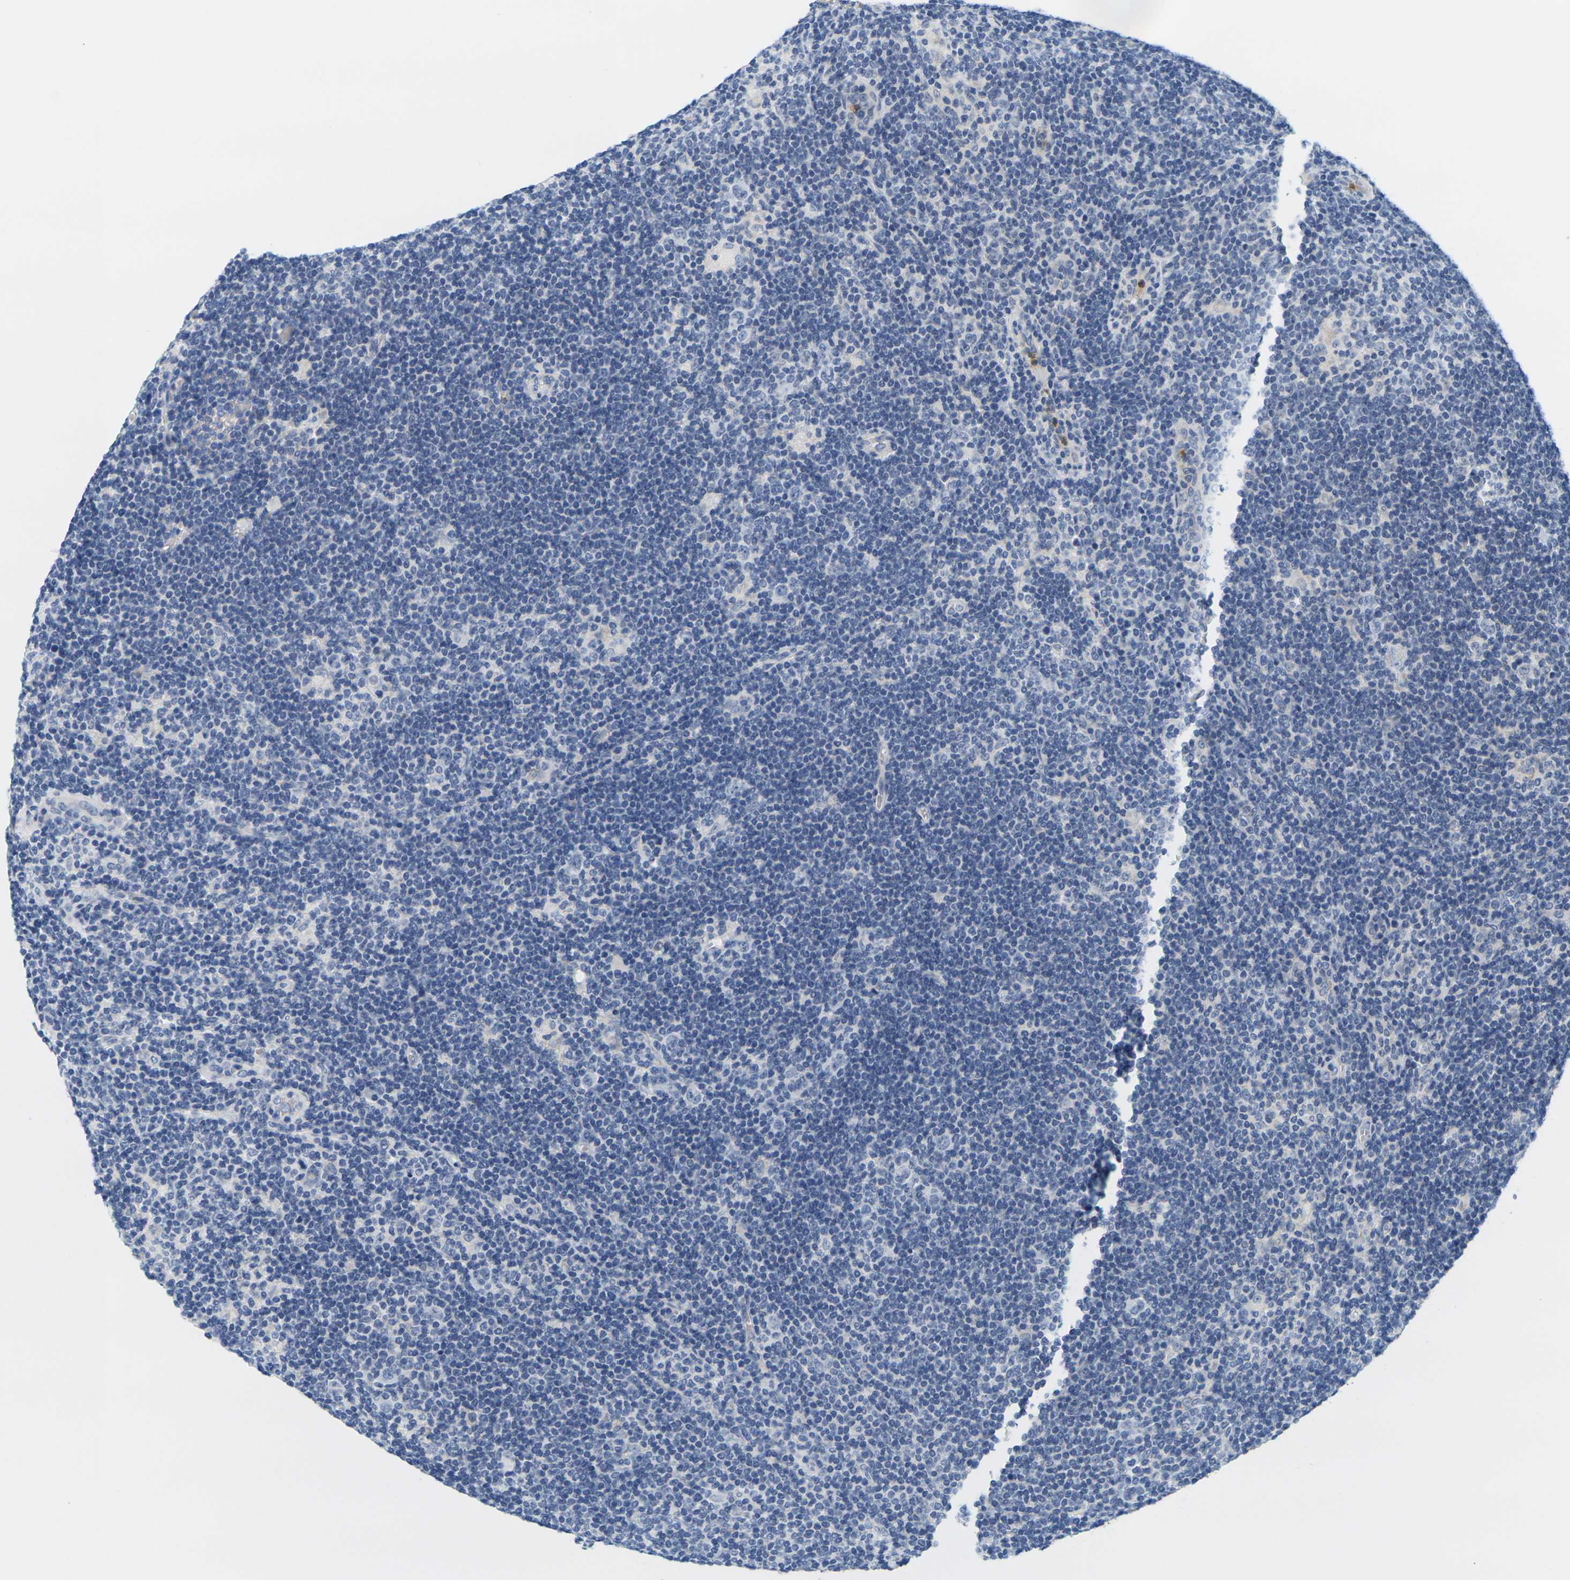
{"staining": {"intensity": "negative", "quantity": "none", "location": "none"}, "tissue": "lymphoma", "cell_type": "Tumor cells", "image_type": "cancer", "snomed": [{"axis": "morphology", "description": "Hodgkin's disease, NOS"}, {"axis": "topography", "description": "Lymph node"}], "caption": "Immunohistochemistry (IHC) image of neoplastic tissue: lymphoma stained with DAB (3,3'-diaminobenzidine) reveals no significant protein expression in tumor cells.", "gene": "KLK5", "patient": {"sex": "female", "age": 57}}